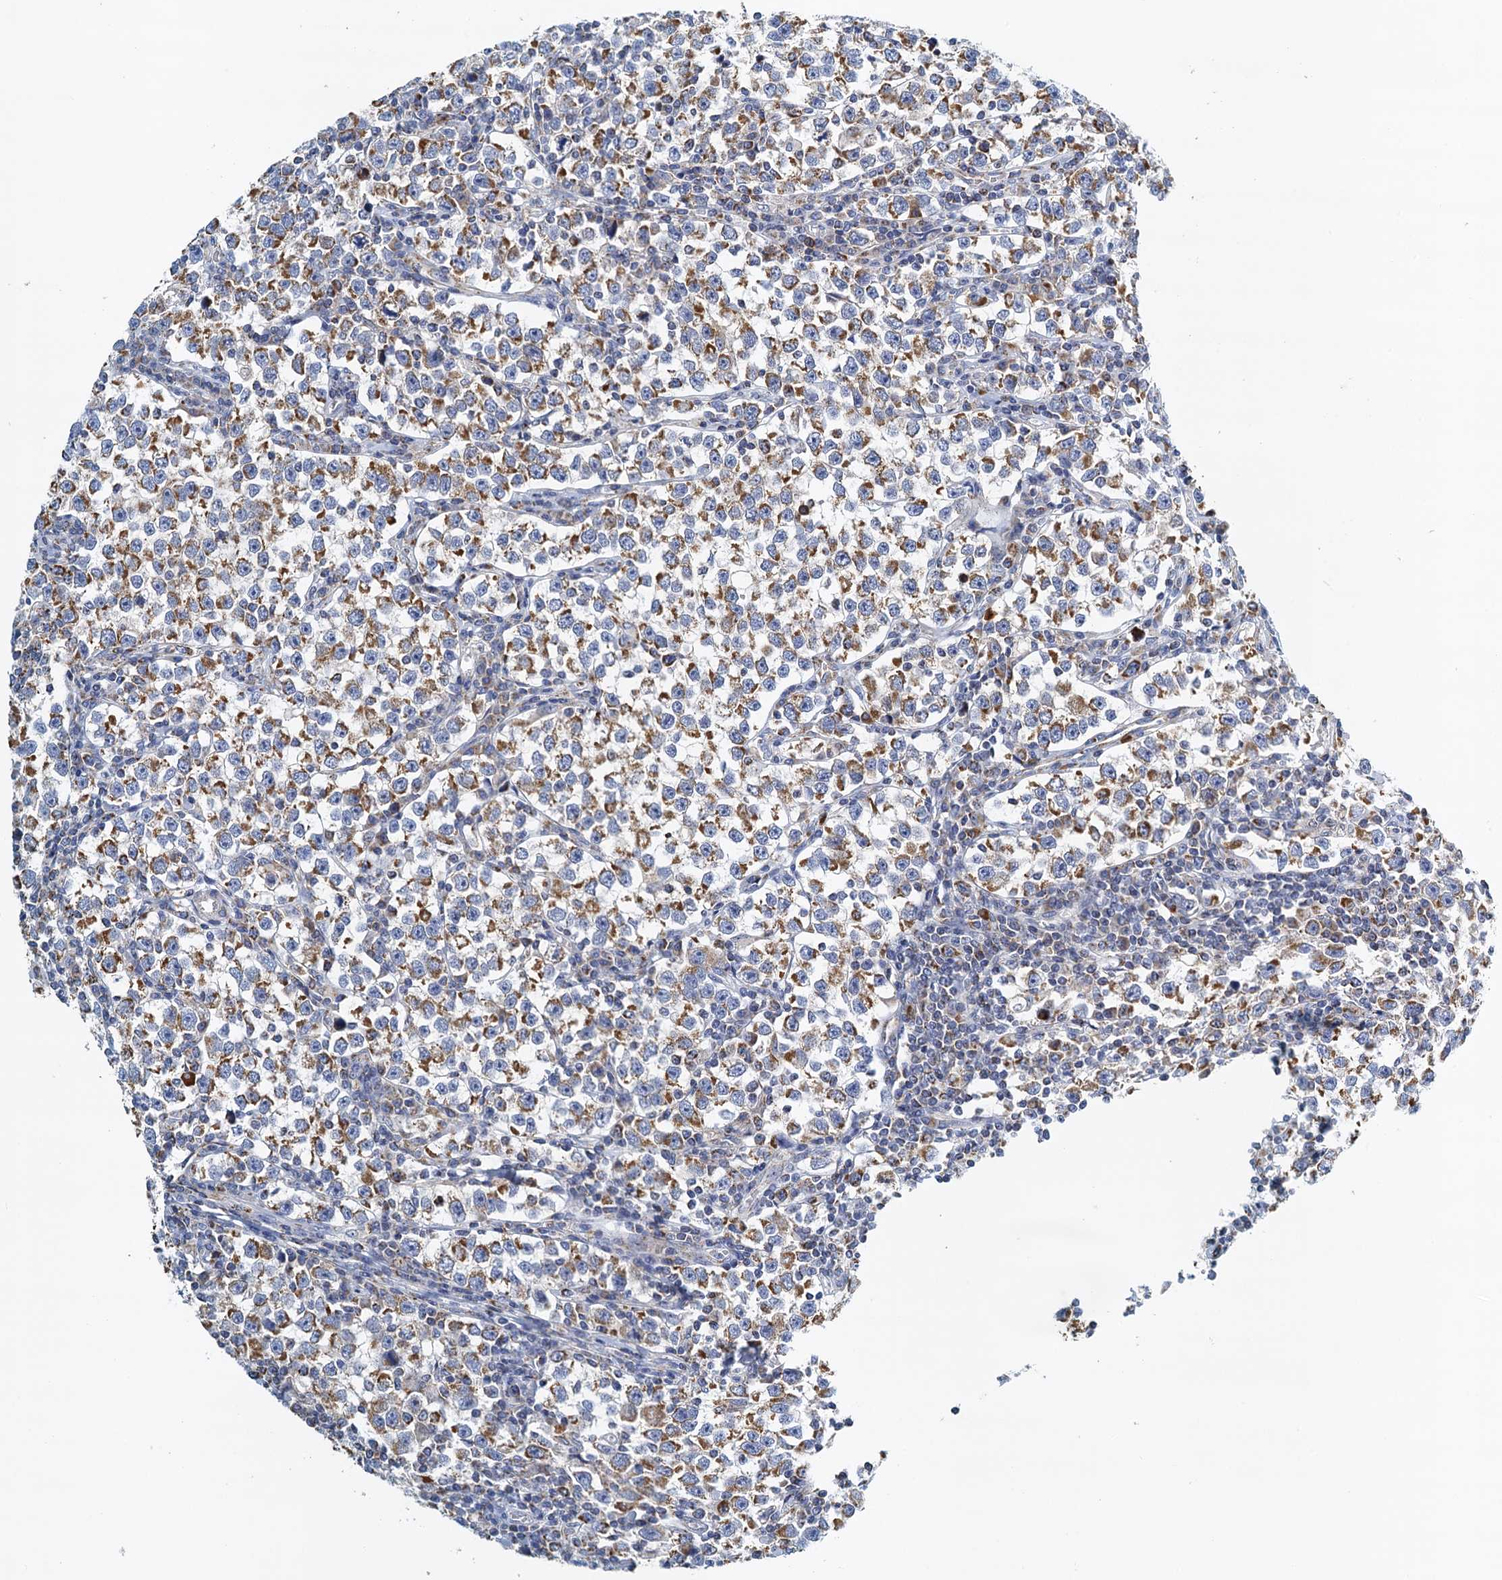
{"staining": {"intensity": "moderate", "quantity": ">75%", "location": "cytoplasmic/membranous"}, "tissue": "testis cancer", "cell_type": "Tumor cells", "image_type": "cancer", "snomed": [{"axis": "morphology", "description": "Normal tissue, NOS"}, {"axis": "morphology", "description": "Seminoma, NOS"}, {"axis": "topography", "description": "Testis"}], "caption": "A brown stain highlights moderate cytoplasmic/membranous staining of a protein in human testis seminoma tumor cells.", "gene": "POC1A", "patient": {"sex": "male", "age": 43}}